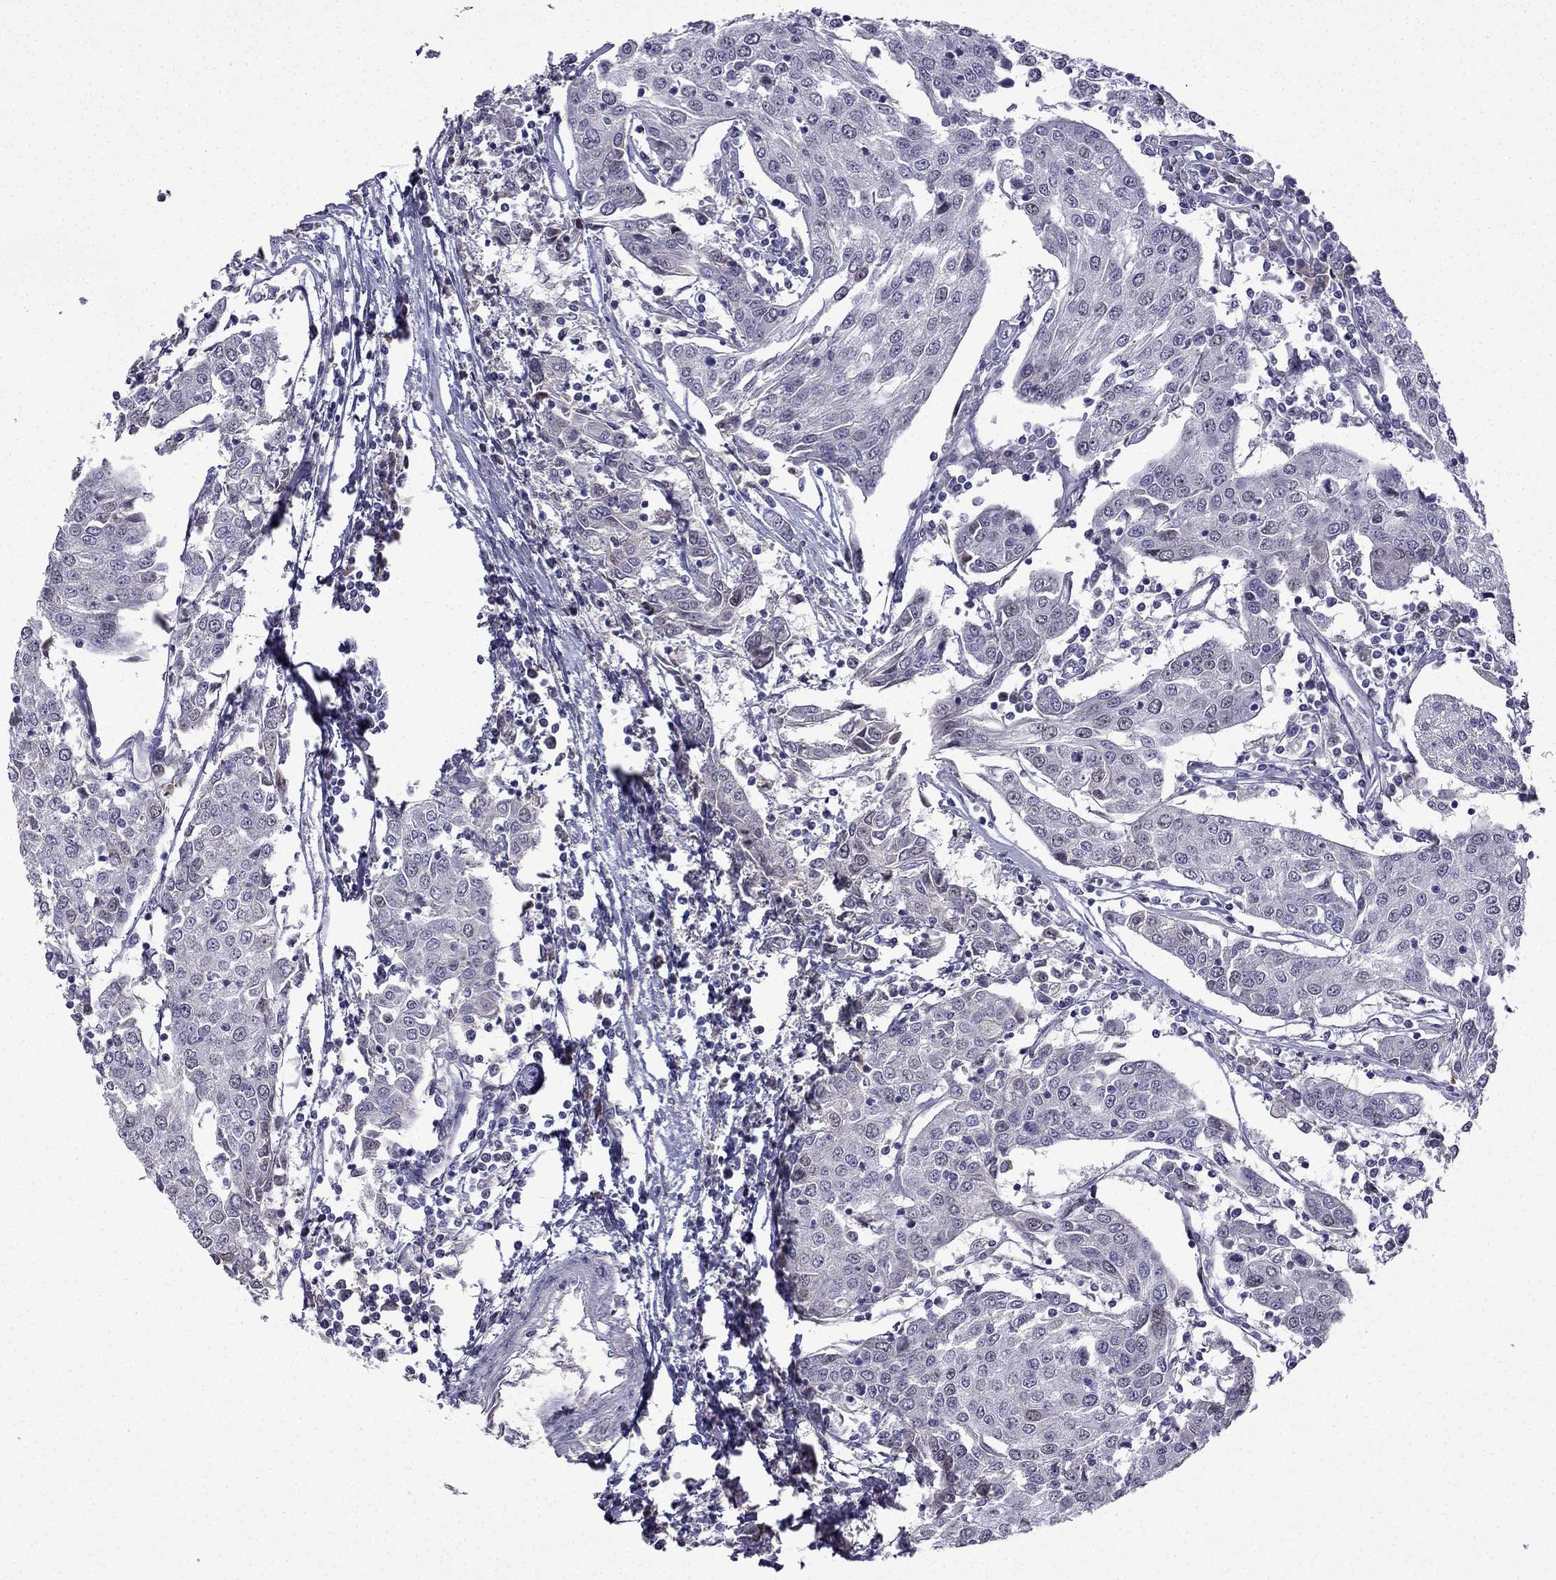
{"staining": {"intensity": "weak", "quantity": "<25%", "location": "nuclear"}, "tissue": "urothelial cancer", "cell_type": "Tumor cells", "image_type": "cancer", "snomed": [{"axis": "morphology", "description": "Urothelial carcinoma, High grade"}, {"axis": "topography", "description": "Urinary bladder"}], "caption": "Urothelial cancer was stained to show a protein in brown. There is no significant positivity in tumor cells.", "gene": "UHRF1", "patient": {"sex": "female", "age": 85}}